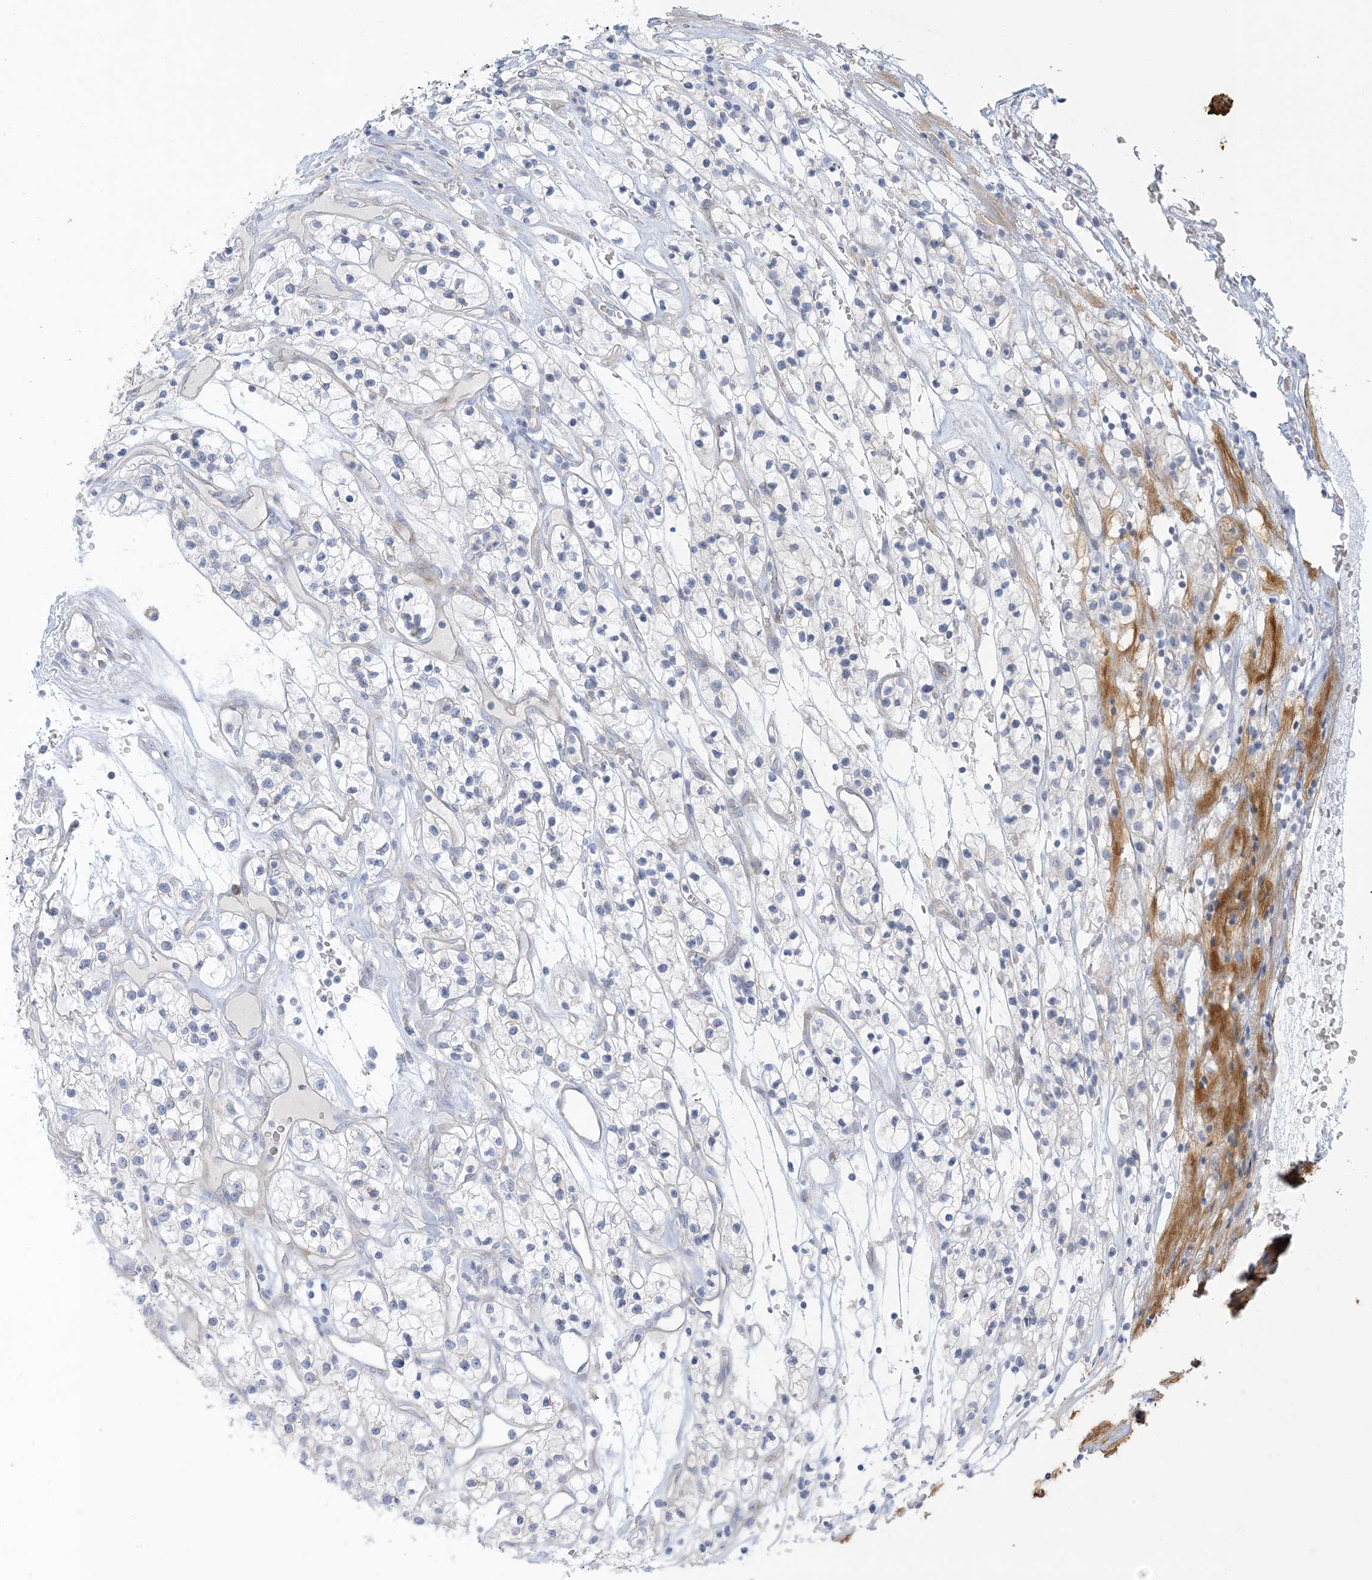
{"staining": {"intensity": "negative", "quantity": "none", "location": "none"}, "tissue": "renal cancer", "cell_type": "Tumor cells", "image_type": "cancer", "snomed": [{"axis": "morphology", "description": "Adenocarcinoma, NOS"}, {"axis": "topography", "description": "Kidney"}], "caption": "Tumor cells are negative for brown protein staining in adenocarcinoma (renal).", "gene": "XIRP2", "patient": {"sex": "female", "age": 57}}